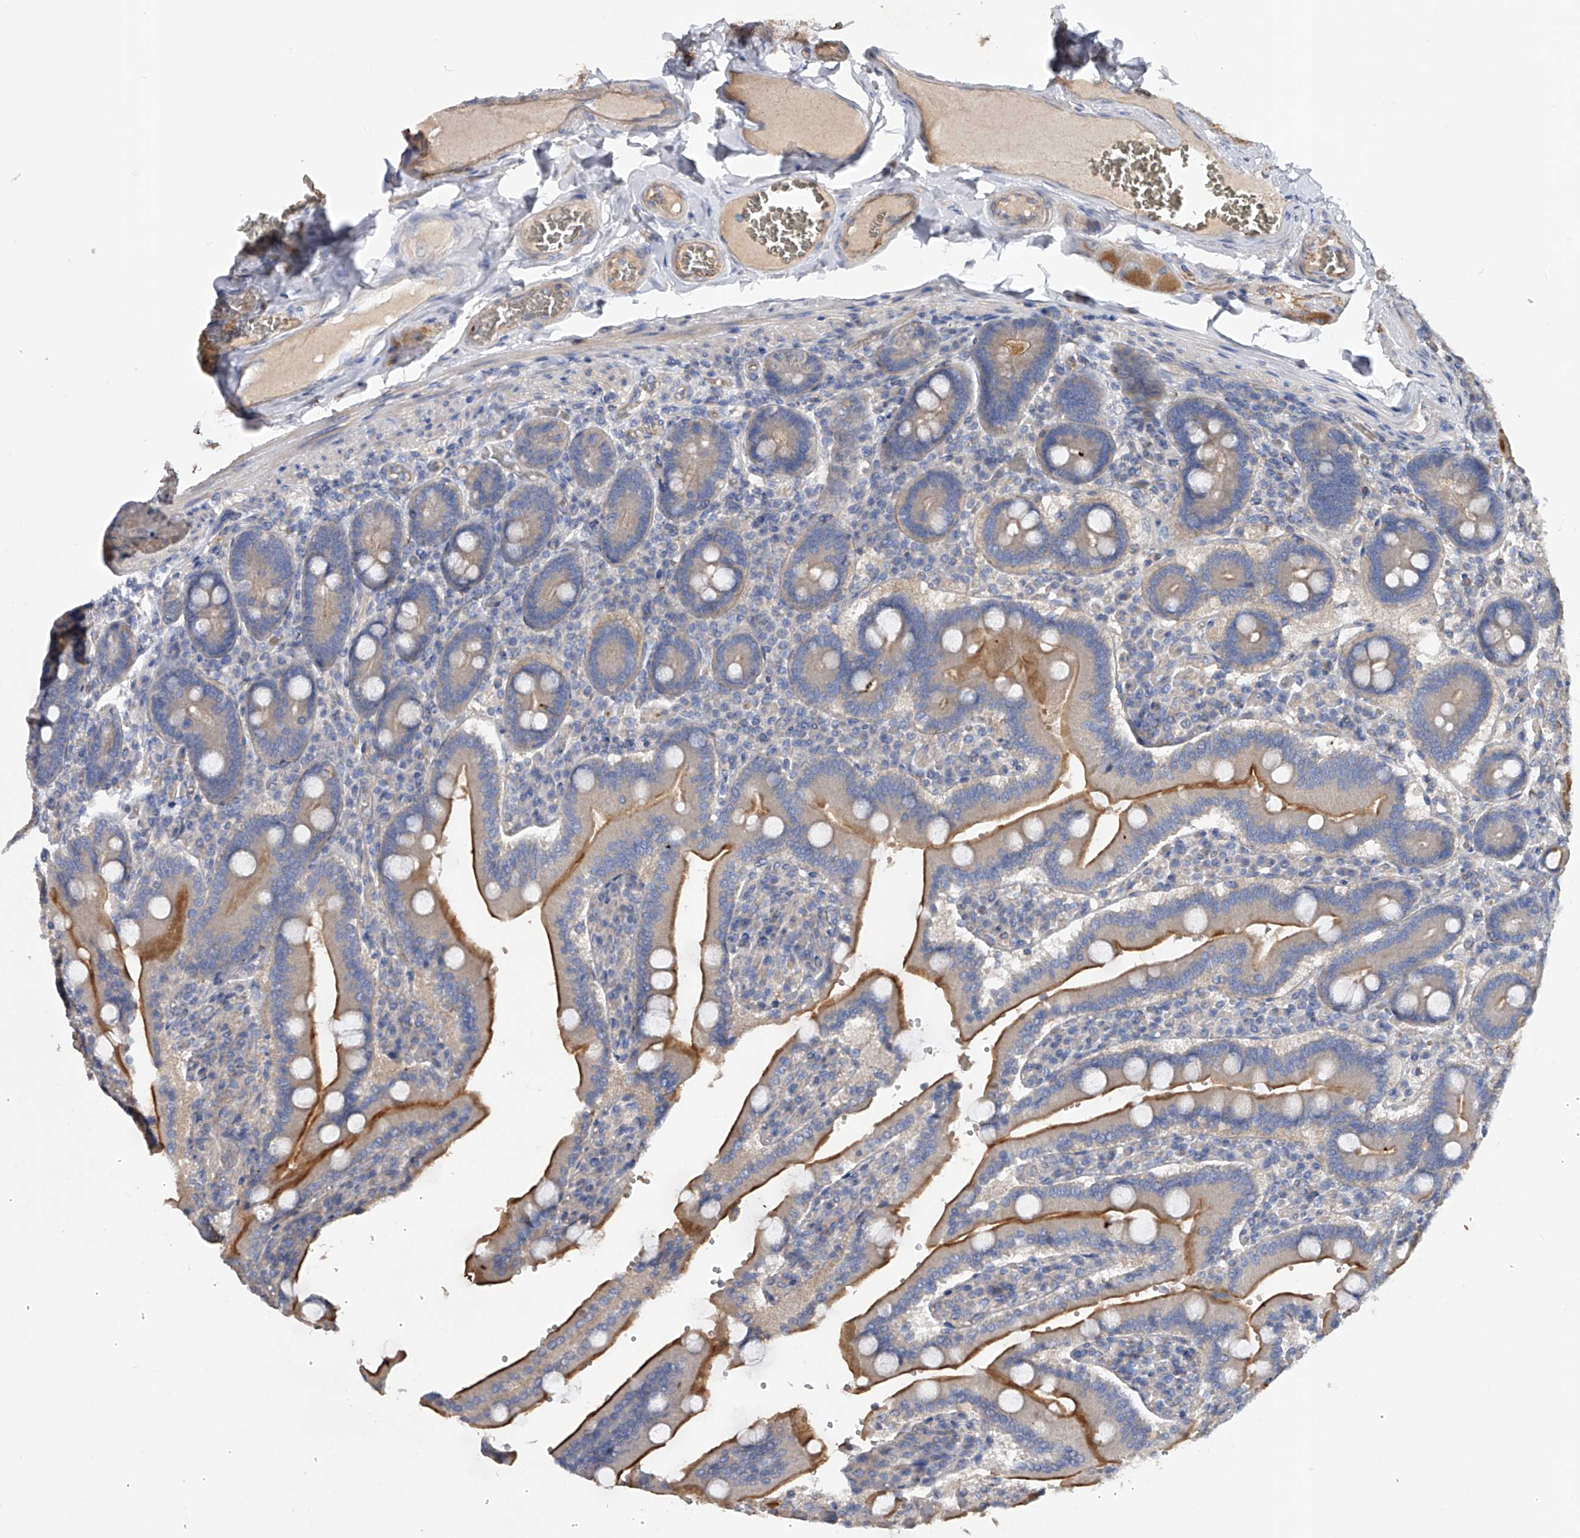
{"staining": {"intensity": "moderate", "quantity": "25%-75%", "location": "cytoplasmic/membranous"}, "tissue": "duodenum", "cell_type": "Glandular cells", "image_type": "normal", "snomed": [{"axis": "morphology", "description": "Normal tissue, NOS"}, {"axis": "topography", "description": "Duodenum"}], "caption": "This is a photomicrograph of immunohistochemistry (IHC) staining of benign duodenum, which shows moderate expression in the cytoplasmic/membranous of glandular cells.", "gene": "RWDD2A", "patient": {"sex": "female", "age": 62}}